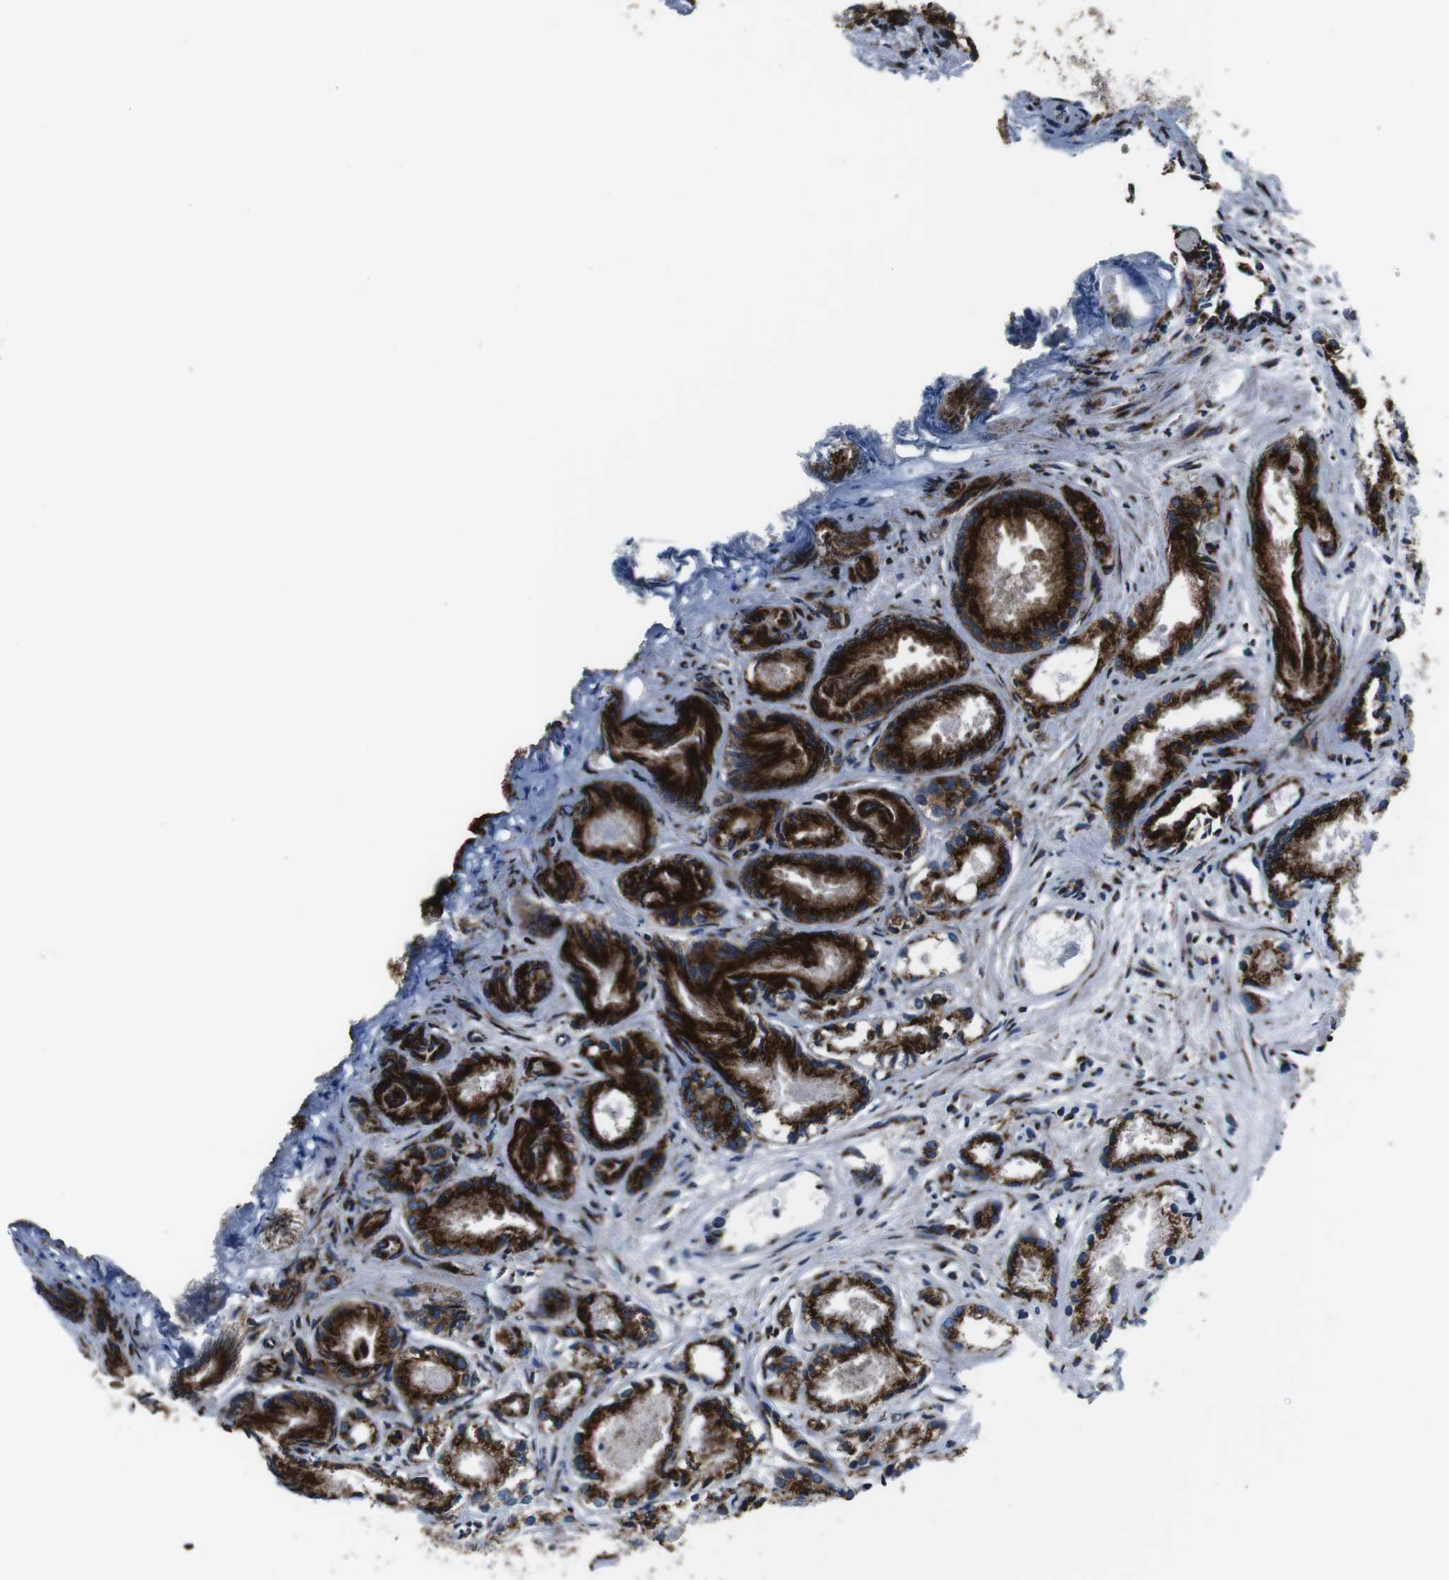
{"staining": {"intensity": "moderate", "quantity": ">75%", "location": "cytoplasmic/membranous"}, "tissue": "prostate cancer", "cell_type": "Tumor cells", "image_type": "cancer", "snomed": [{"axis": "morphology", "description": "Adenocarcinoma, Low grade"}, {"axis": "topography", "description": "Prostate"}], "caption": "Prostate cancer was stained to show a protein in brown. There is medium levels of moderate cytoplasmic/membranous staining in about >75% of tumor cells. The protein is shown in brown color, while the nuclei are stained blue.", "gene": "NUCB2", "patient": {"sex": "male", "age": 72}}